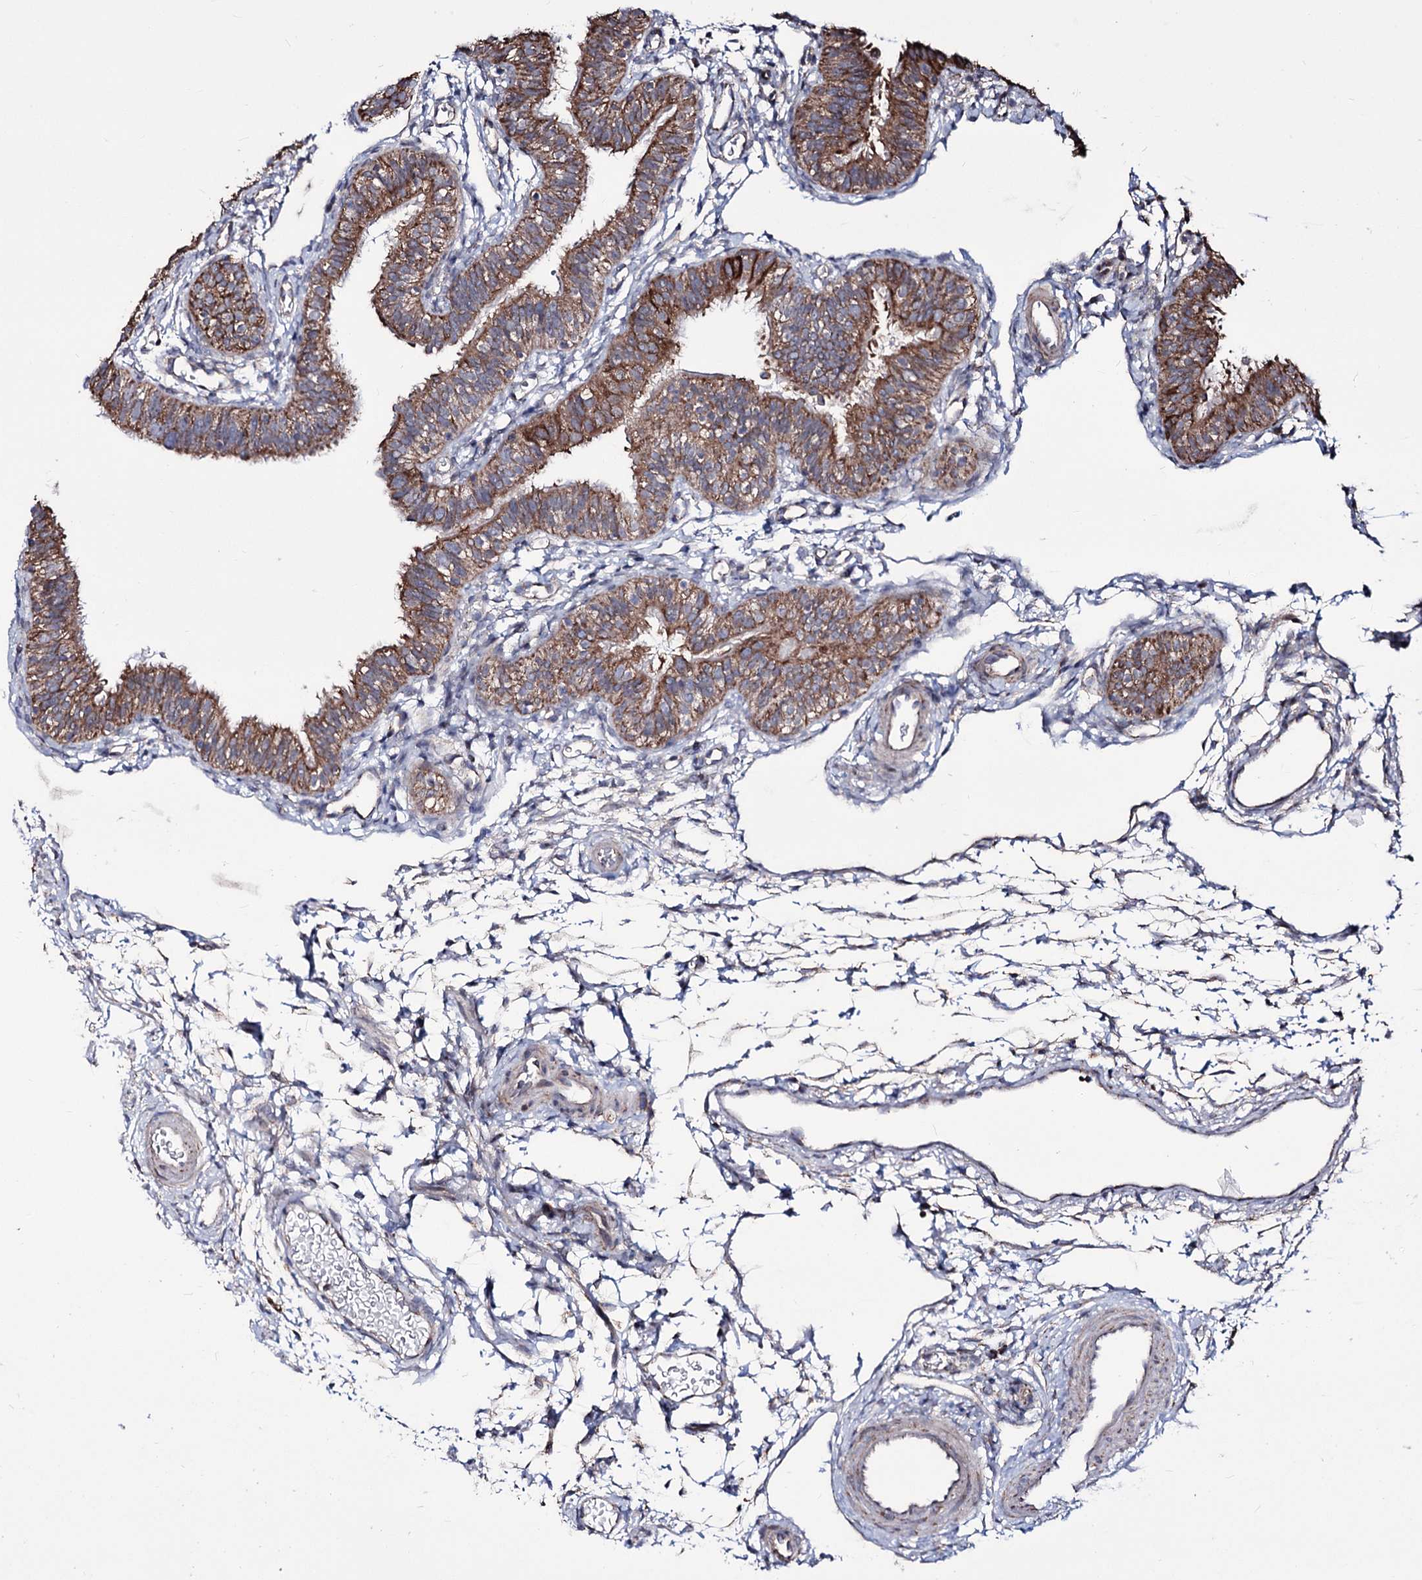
{"staining": {"intensity": "moderate", "quantity": ">75%", "location": "cytoplasmic/membranous"}, "tissue": "fallopian tube", "cell_type": "Glandular cells", "image_type": "normal", "snomed": [{"axis": "morphology", "description": "Normal tissue, NOS"}, {"axis": "topography", "description": "Fallopian tube"}], "caption": "Immunohistochemistry (IHC) histopathology image of unremarkable fallopian tube: fallopian tube stained using IHC reveals medium levels of moderate protein expression localized specifically in the cytoplasmic/membranous of glandular cells, appearing as a cytoplasmic/membranous brown color.", "gene": "CREB3L4", "patient": {"sex": "female", "age": 35}}